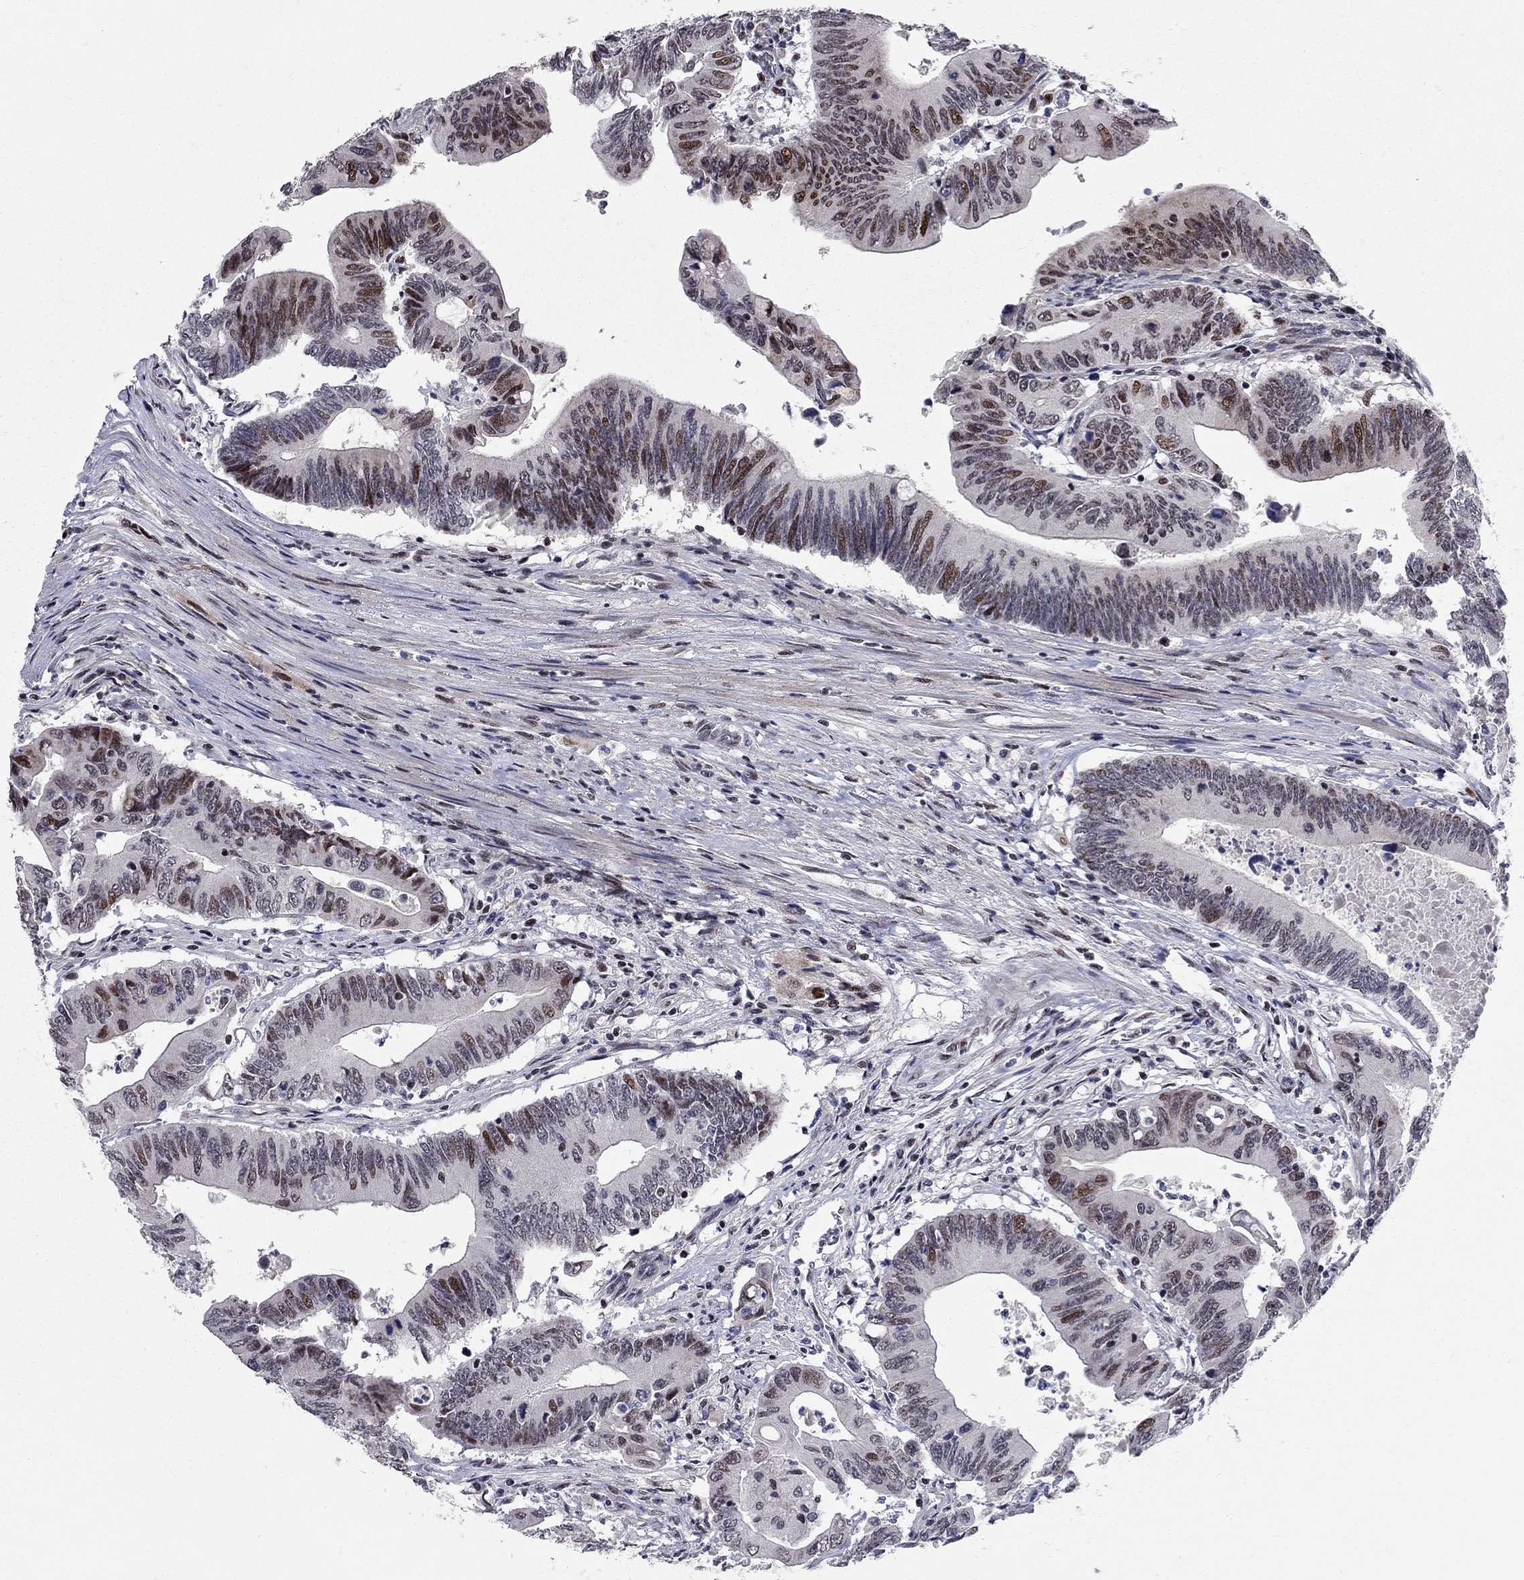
{"staining": {"intensity": "moderate", "quantity": "<25%", "location": "nuclear"}, "tissue": "colorectal cancer", "cell_type": "Tumor cells", "image_type": "cancer", "snomed": [{"axis": "morphology", "description": "Adenocarcinoma, NOS"}, {"axis": "topography", "description": "Colon"}], "caption": "Tumor cells exhibit low levels of moderate nuclear staining in about <25% of cells in colorectal cancer (adenocarcinoma).", "gene": "HDAC3", "patient": {"sex": "female", "age": 90}}